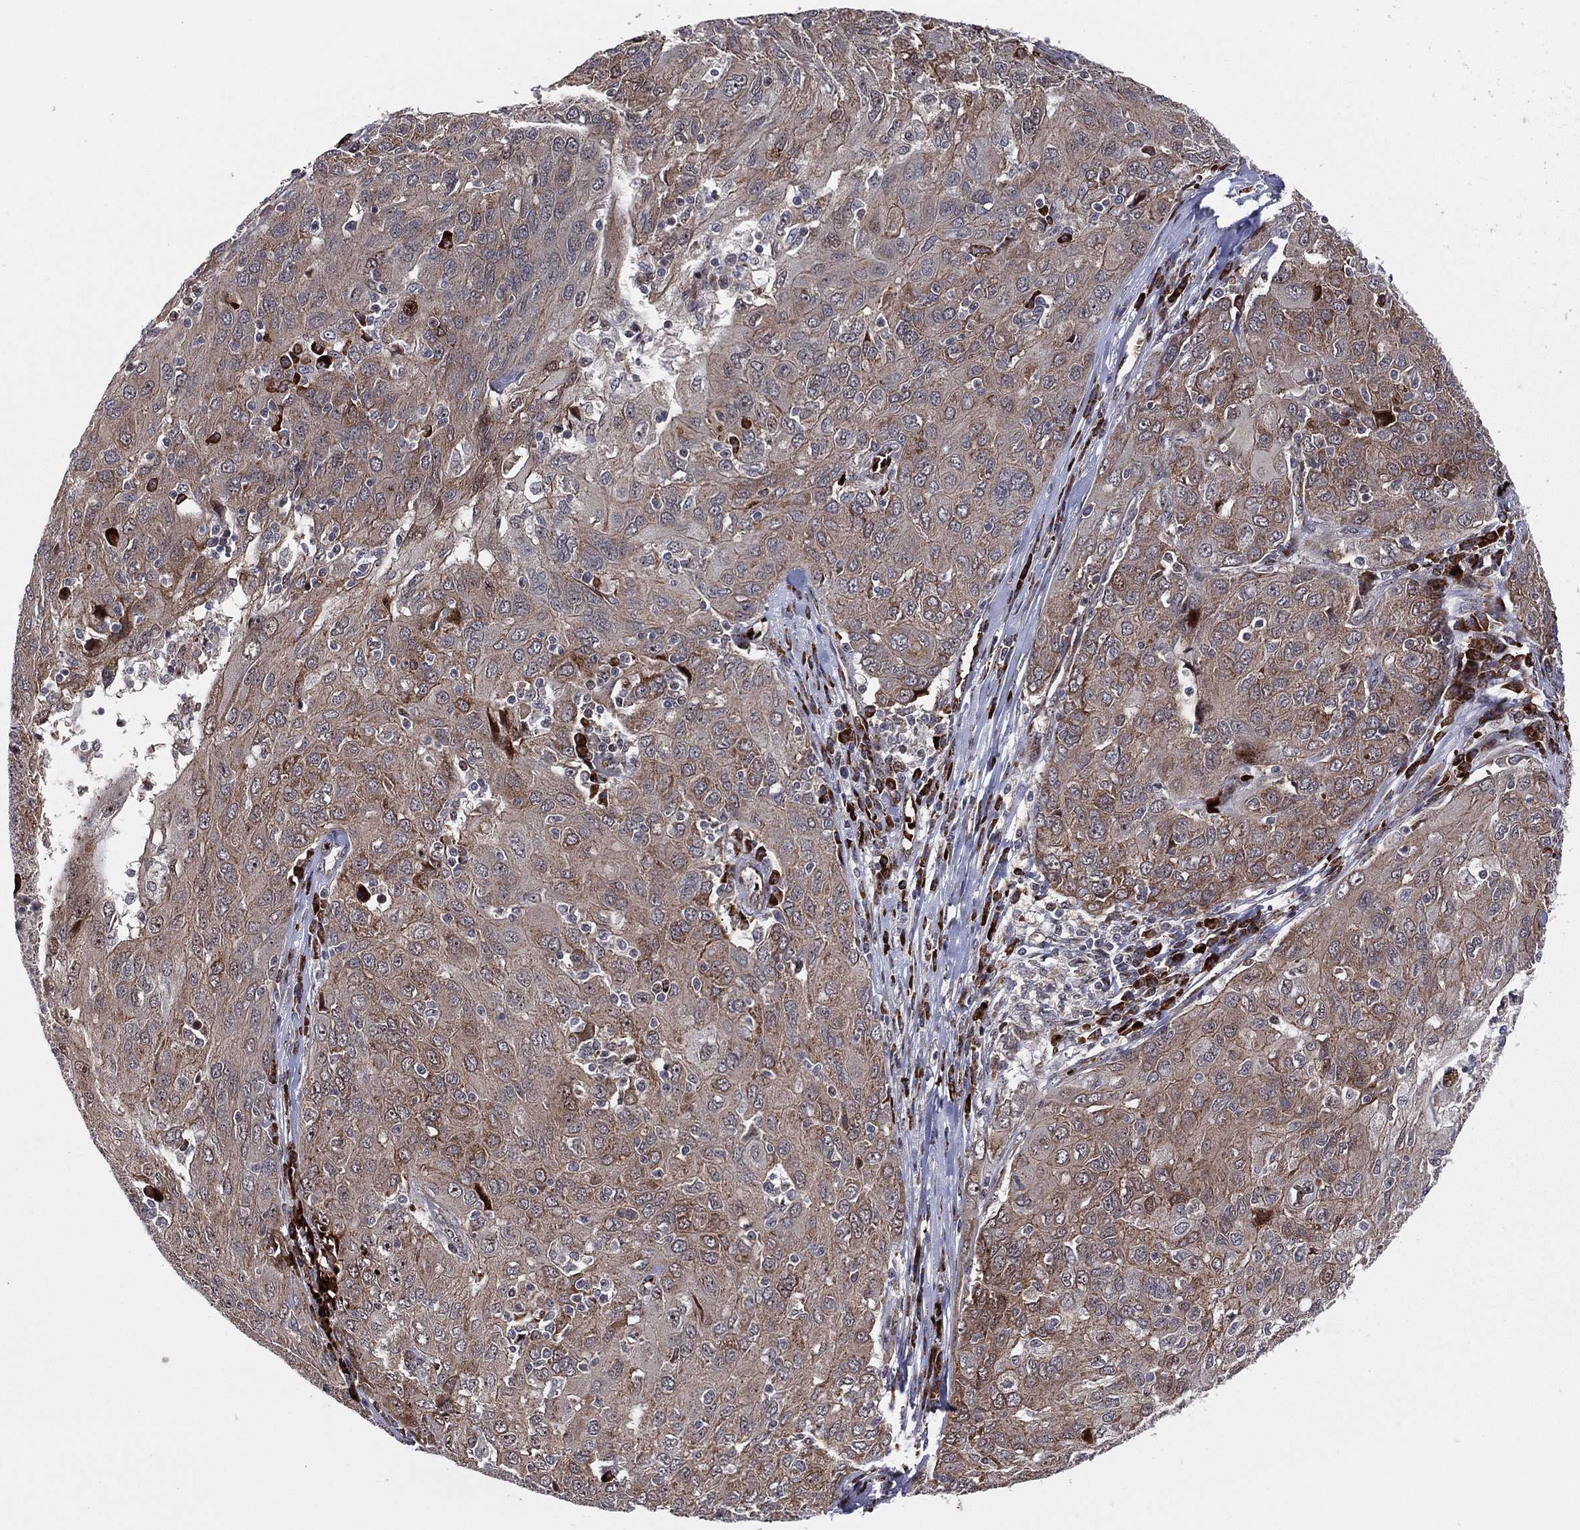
{"staining": {"intensity": "moderate", "quantity": "25%-75%", "location": "cytoplasmic/membranous"}, "tissue": "ovarian cancer", "cell_type": "Tumor cells", "image_type": "cancer", "snomed": [{"axis": "morphology", "description": "Carcinoma, endometroid"}, {"axis": "topography", "description": "Ovary"}], "caption": "This image demonstrates endometroid carcinoma (ovarian) stained with immunohistochemistry (IHC) to label a protein in brown. The cytoplasmic/membranous of tumor cells show moderate positivity for the protein. Nuclei are counter-stained blue.", "gene": "VHL", "patient": {"sex": "female", "age": 50}}